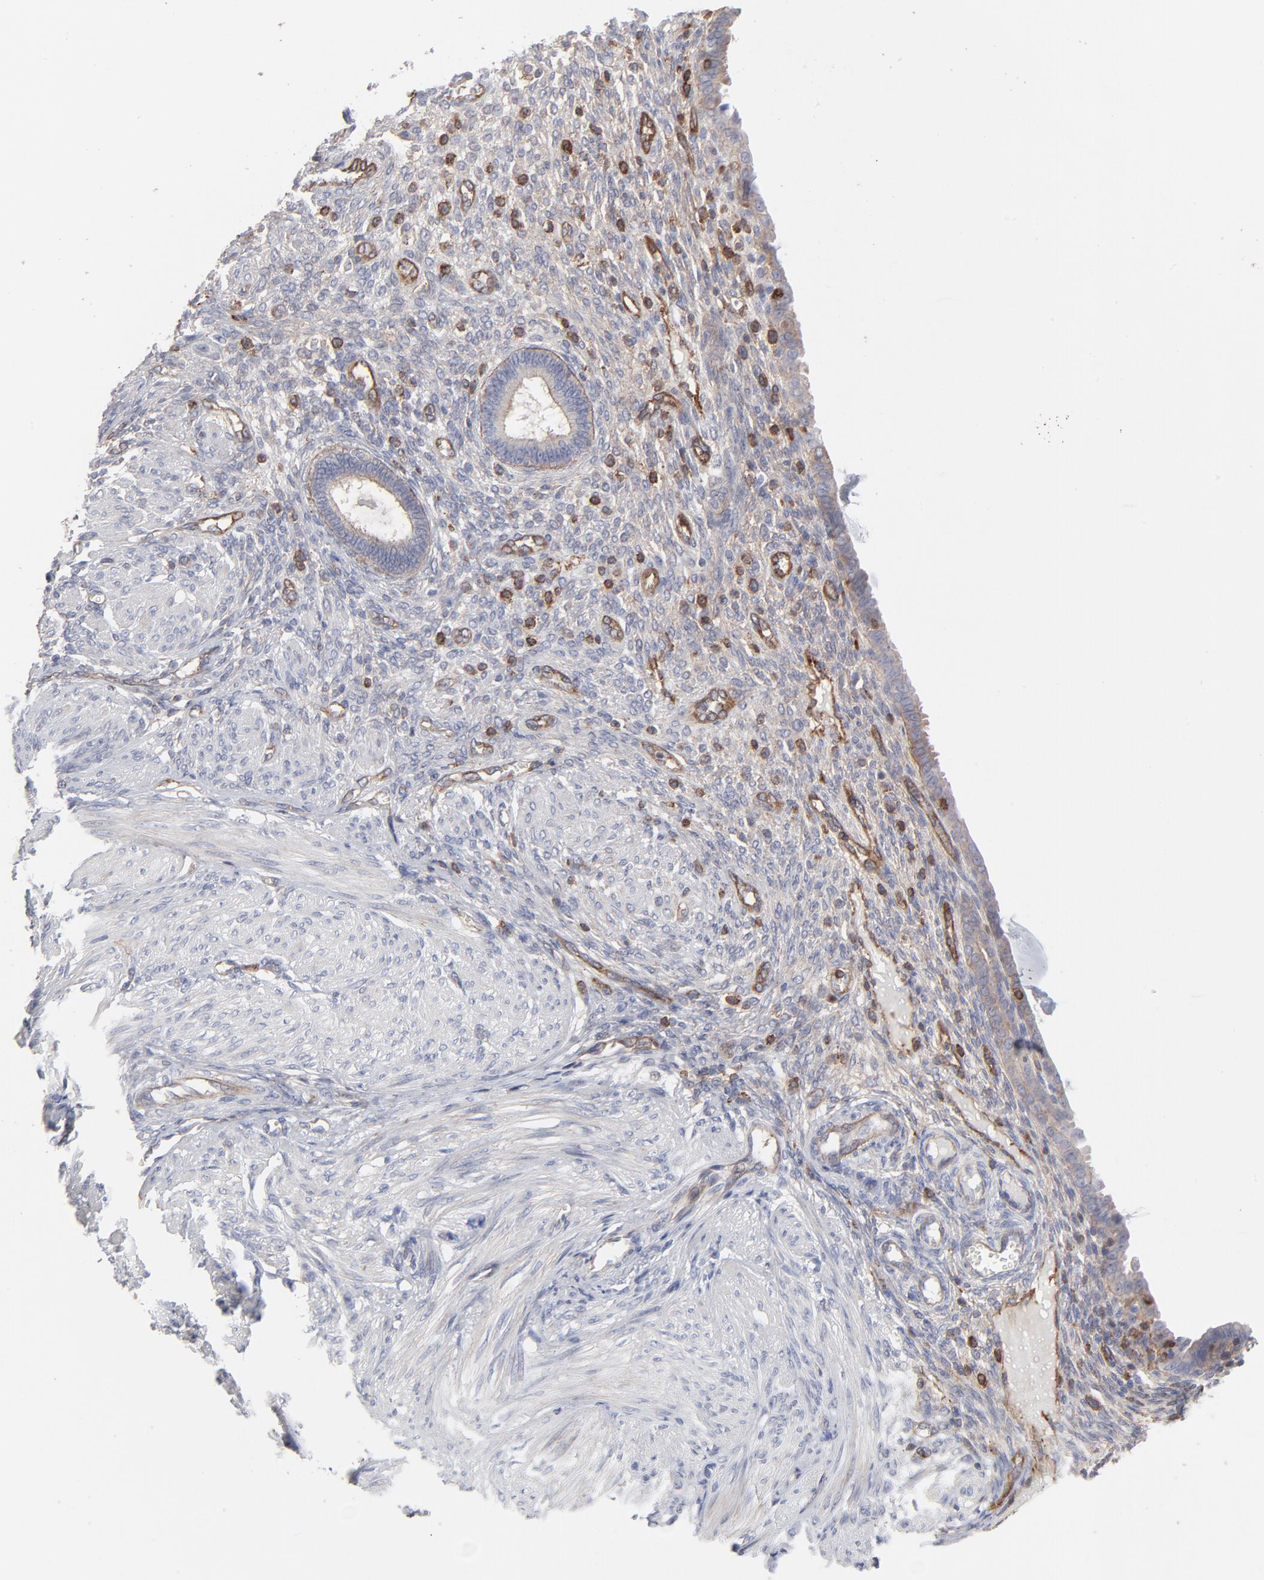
{"staining": {"intensity": "moderate", "quantity": "<25%", "location": "cytoplasmic/membranous"}, "tissue": "endometrium", "cell_type": "Cells in endometrial stroma", "image_type": "normal", "snomed": [{"axis": "morphology", "description": "Normal tissue, NOS"}, {"axis": "topography", "description": "Endometrium"}], "caption": "IHC (DAB) staining of unremarkable endometrium displays moderate cytoplasmic/membranous protein positivity in approximately <25% of cells in endometrial stroma. The staining was performed using DAB (3,3'-diaminobenzidine), with brown indicating positive protein expression. Nuclei are stained blue with hematoxylin.", "gene": "PXN", "patient": {"sex": "female", "age": 72}}